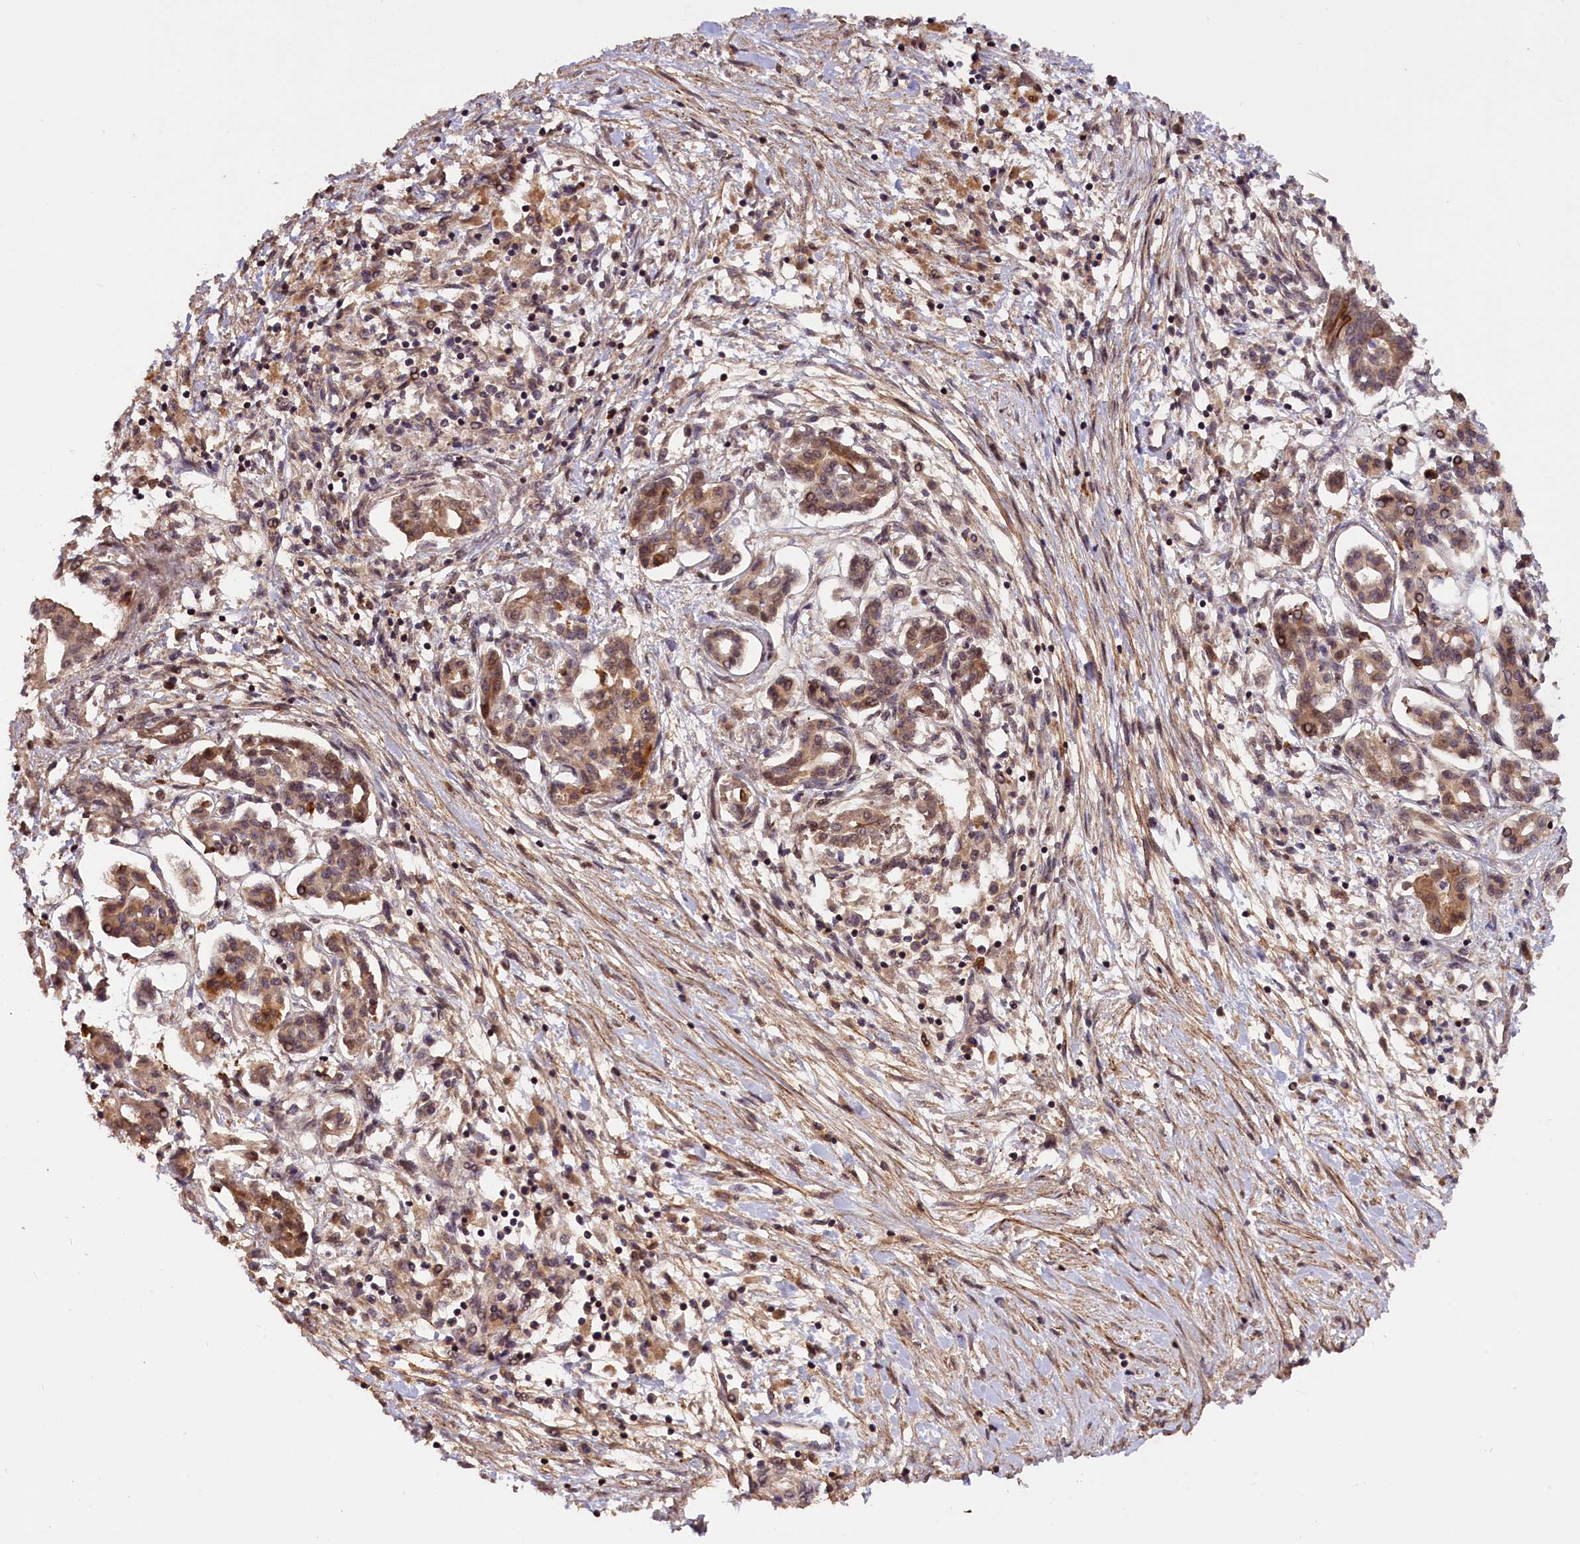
{"staining": {"intensity": "moderate", "quantity": ">75%", "location": "cytoplasmic/membranous,nuclear"}, "tissue": "pancreatic cancer", "cell_type": "Tumor cells", "image_type": "cancer", "snomed": [{"axis": "morphology", "description": "Adenocarcinoma, NOS"}, {"axis": "topography", "description": "Pancreas"}], "caption": "Protein expression analysis of pancreatic cancer (adenocarcinoma) shows moderate cytoplasmic/membranous and nuclear expression in approximately >75% of tumor cells. (IHC, brightfield microscopy, high magnification).", "gene": "ZNF480", "patient": {"sex": "female", "age": 50}}